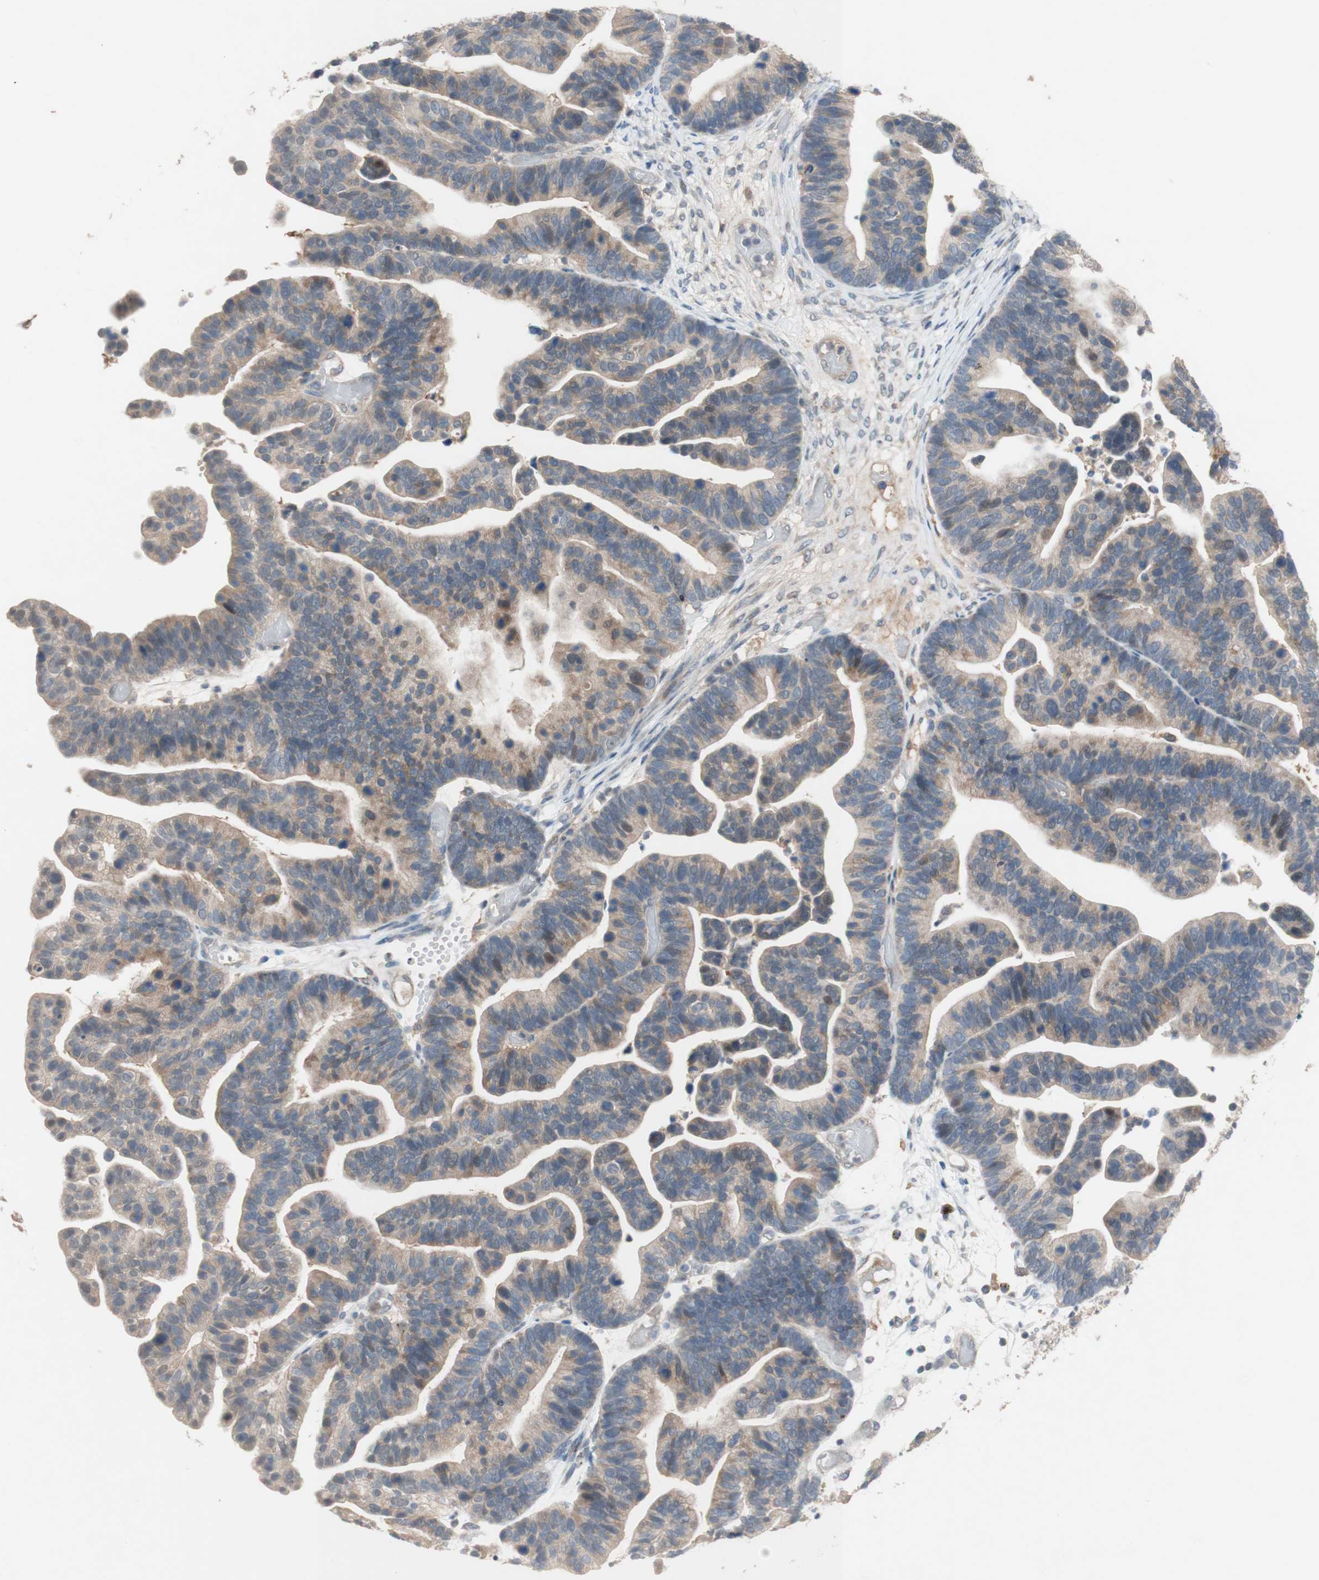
{"staining": {"intensity": "weak", "quantity": ">75%", "location": "cytoplasmic/membranous"}, "tissue": "ovarian cancer", "cell_type": "Tumor cells", "image_type": "cancer", "snomed": [{"axis": "morphology", "description": "Cystadenocarcinoma, serous, NOS"}, {"axis": "topography", "description": "Ovary"}], "caption": "This image demonstrates ovarian cancer (serous cystadenocarcinoma) stained with IHC to label a protein in brown. The cytoplasmic/membranous of tumor cells show weak positivity for the protein. Nuclei are counter-stained blue.", "gene": "PEX2", "patient": {"sex": "female", "age": 56}}